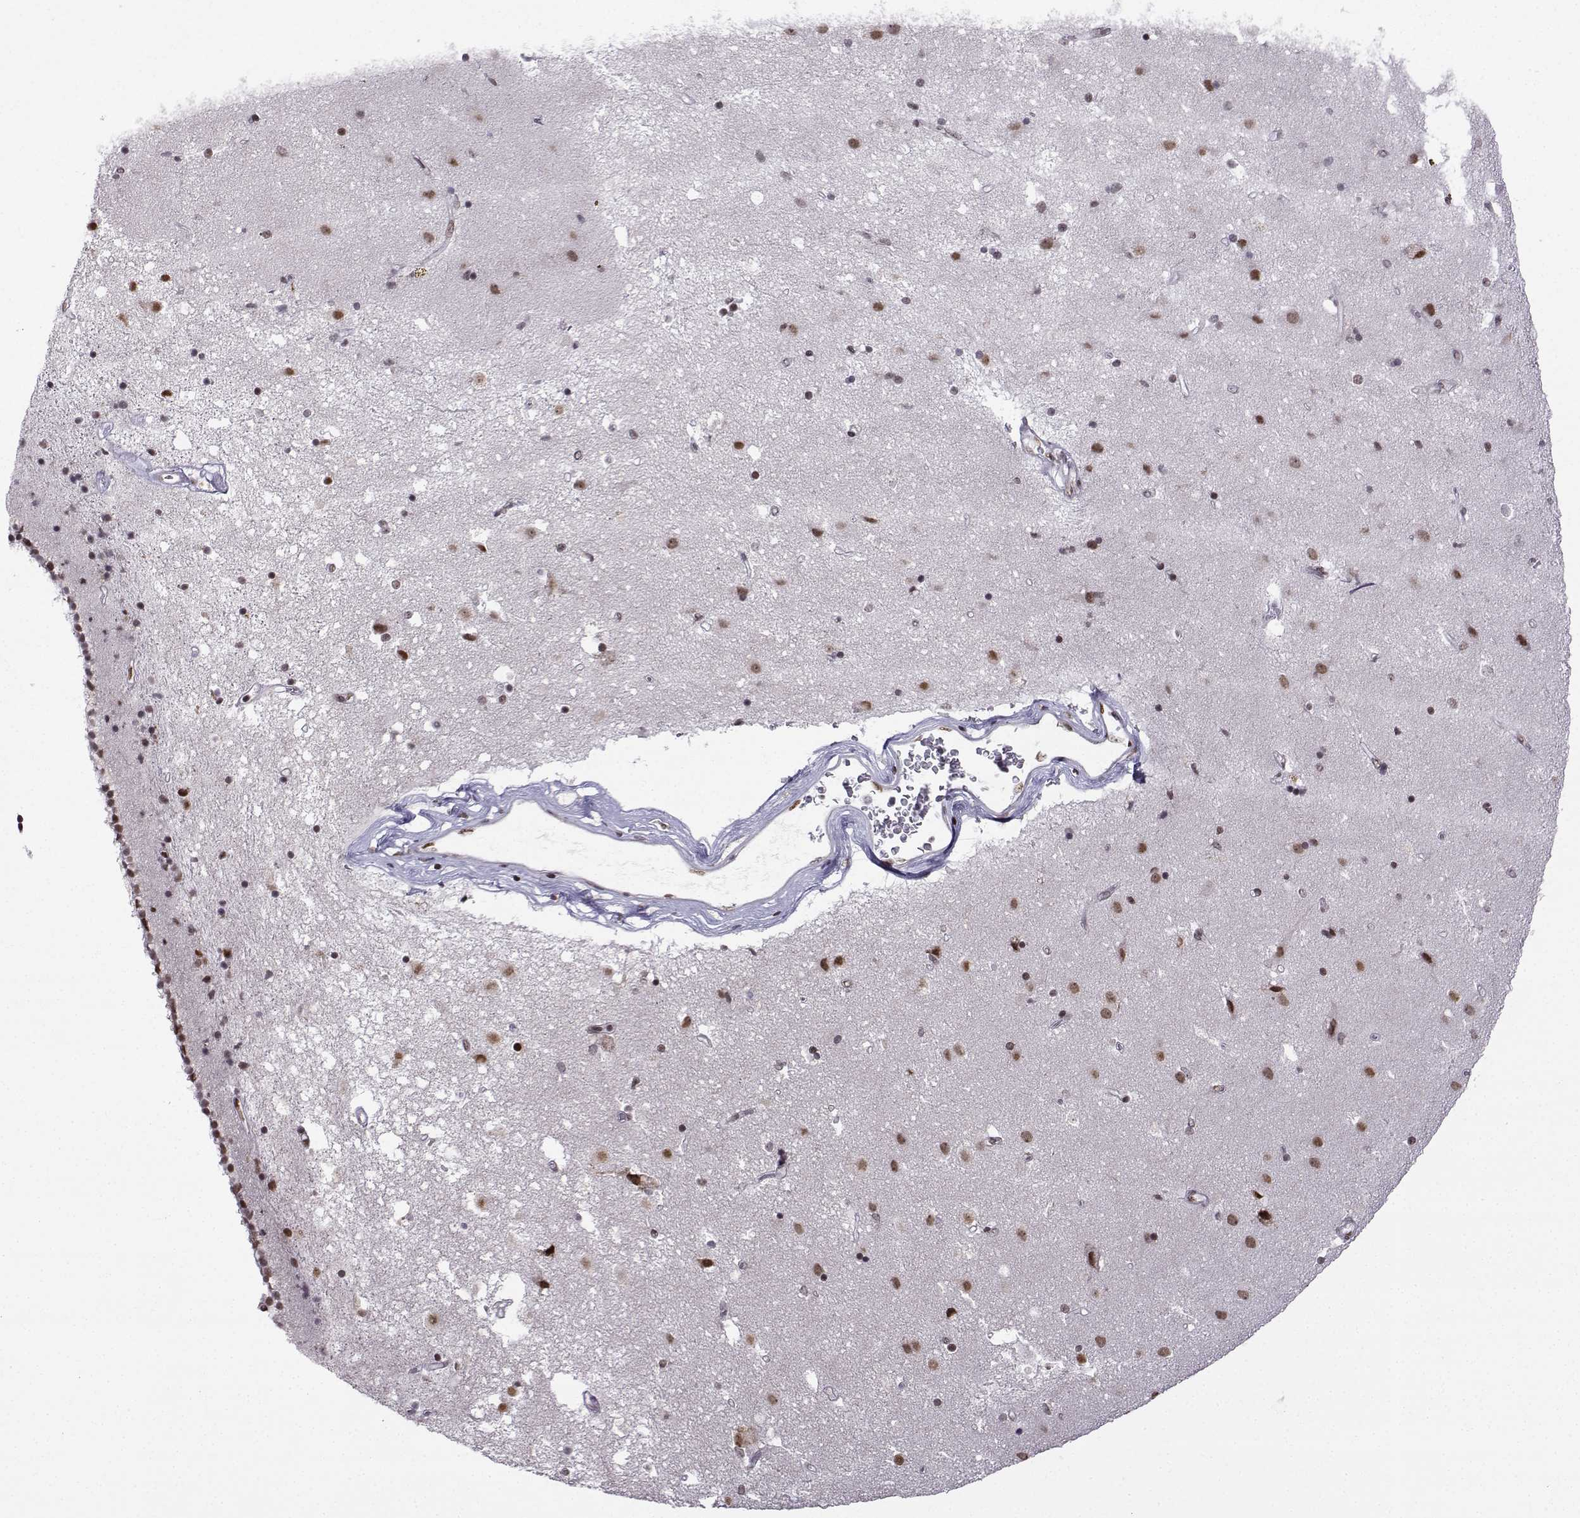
{"staining": {"intensity": "moderate", "quantity": "<25%", "location": "nuclear"}, "tissue": "caudate", "cell_type": "Glial cells", "image_type": "normal", "snomed": [{"axis": "morphology", "description": "Normal tissue, NOS"}, {"axis": "topography", "description": "Lateral ventricle wall"}], "caption": "DAB (3,3'-diaminobenzidine) immunohistochemical staining of benign caudate exhibits moderate nuclear protein positivity in about <25% of glial cells.", "gene": "EZH1", "patient": {"sex": "female", "age": 71}}